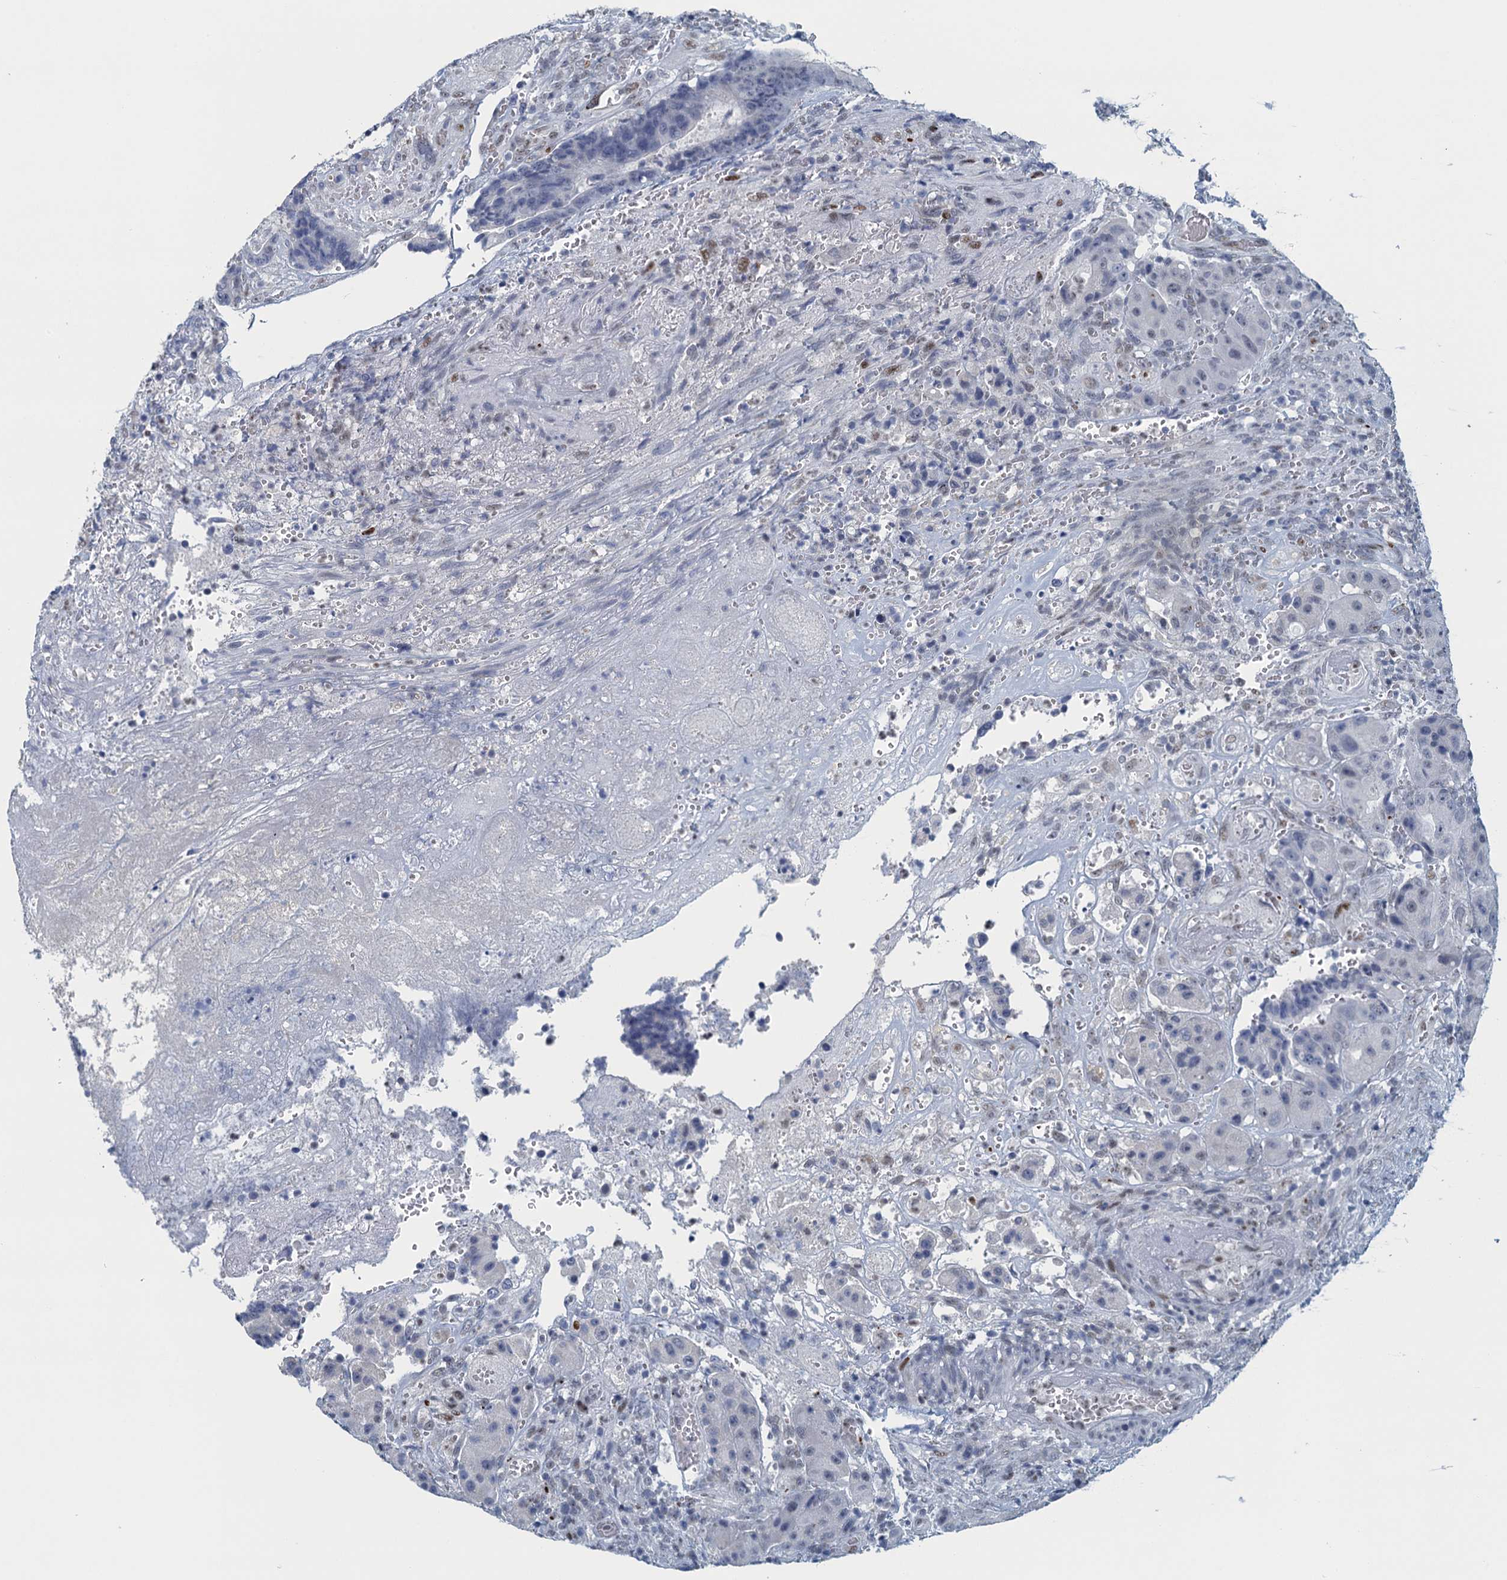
{"staining": {"intensity": "negative", "quantity": "none", "location": "none"}, "tissue": "colorectal cancer", "cell_type": "Tumor cells", "image_type": "cancer", "snomed": [{"axis": "morphology", "description": "Adenocarcinoma, NOS"}, {"axis": "topography", "description": "Rectum"}], "caption": "A high-resolution histopathology image shows IHC staining of adenocarcinoma (colorectal), which reveals no significant staining in tumor cells.", "gene": "TTLL9", "patient": {"sex": "male", "age": 69}}